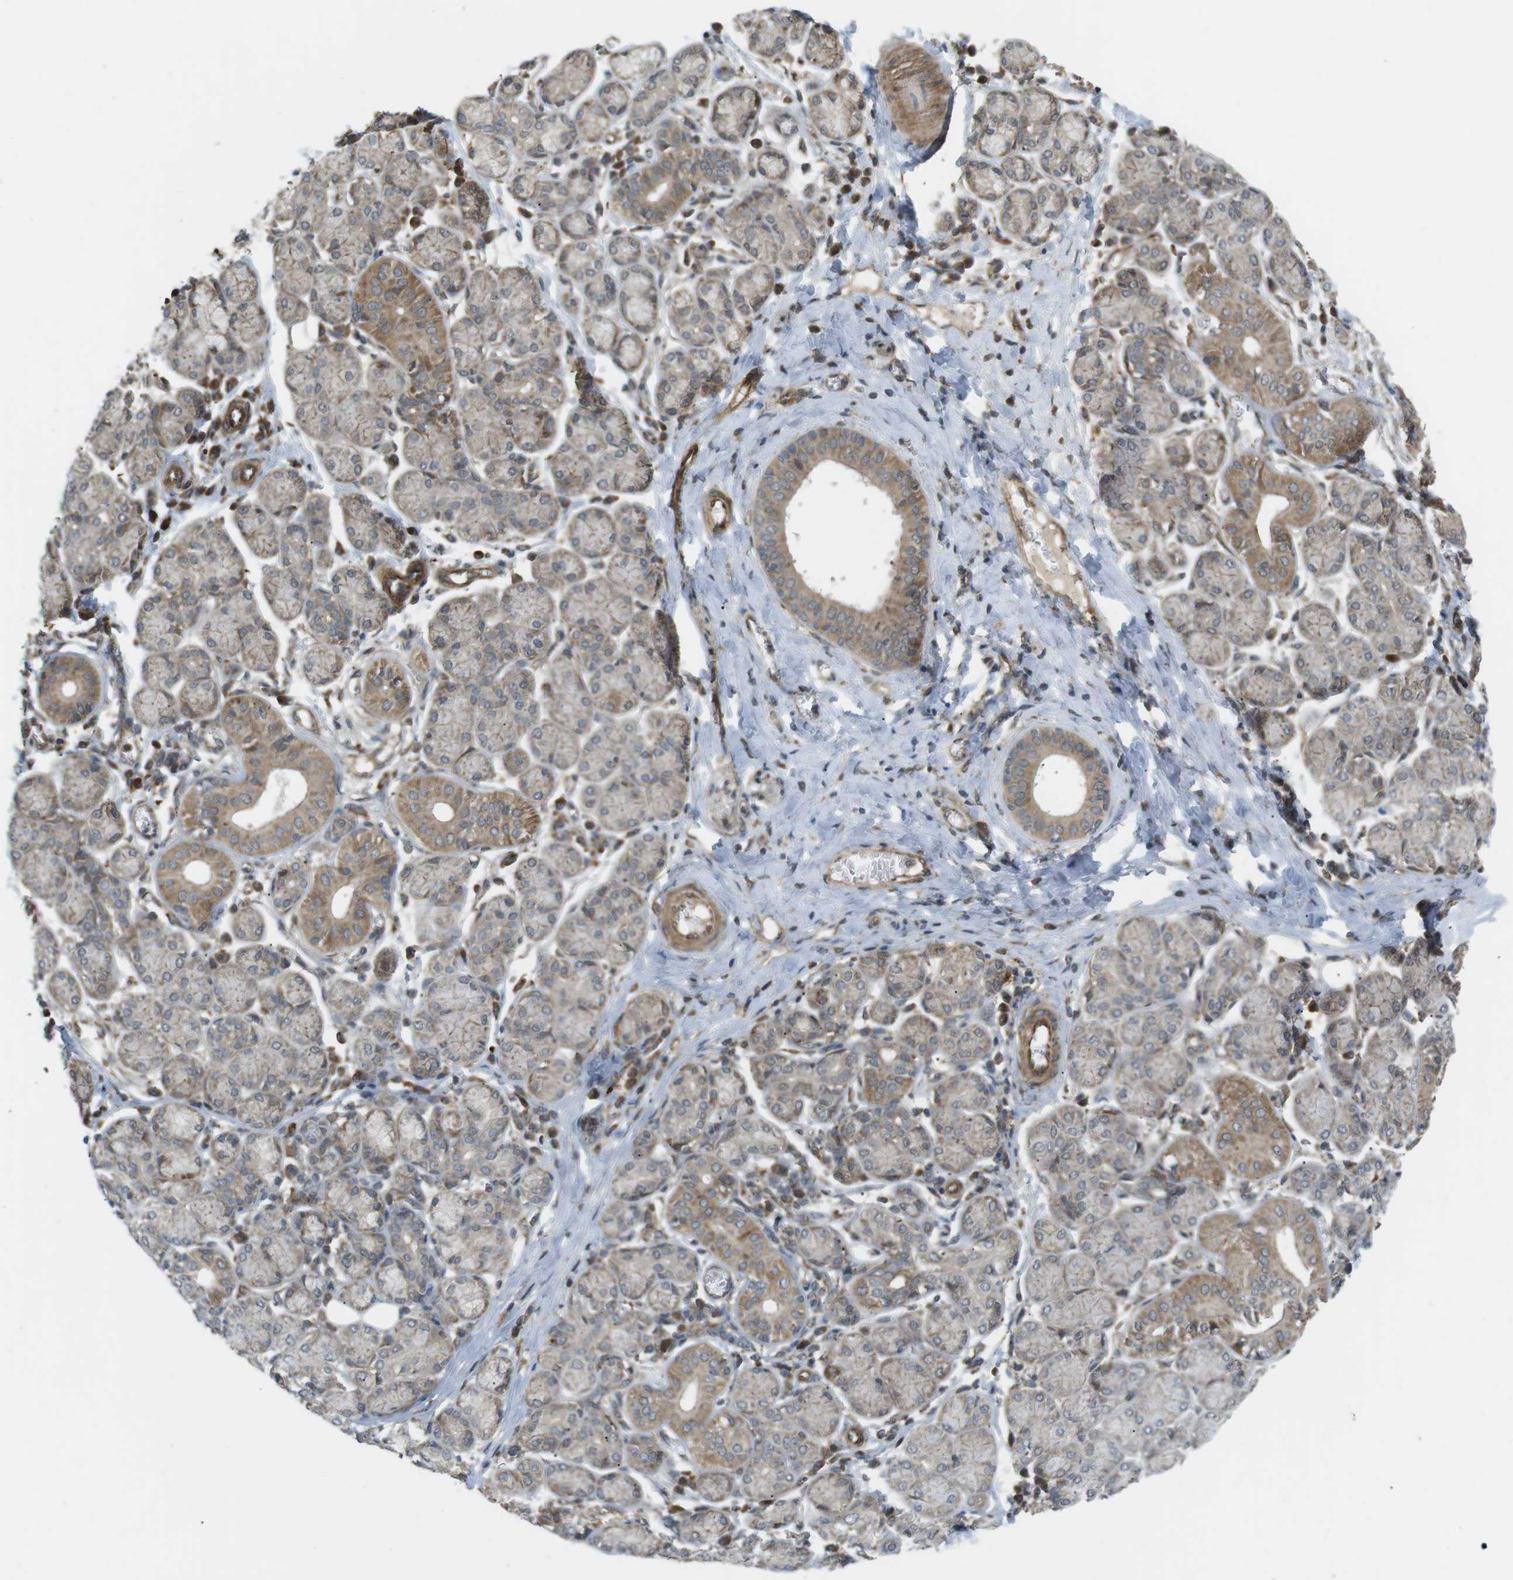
{"staining": {"intensity": "strong", "quantity": ">75%", "location": "cytoplasmic/membranous,nuclear"}, "tissue": "salivary gland", "cell_type": "Glandular cells", "image_type": "normal", "snomed": [{"axis": "morphology", "description": "Normal tissue, NOS"}, {"axis": "morphology", "description": "Inflammation, NOS"}, {"axis": "topography", "description": "Lymph node"}, {"axis": "topography", "description": "Salivary gland"}], "caption": "Immunohistochemistry (IHC) (DAB (3,3'-diaminobenzidine)) staining of benign salivary gland displays strong cytoplasmic/membranous,nuclear protein staining in approximately >75% of glandular cells. The staining was performed using DAB to visualize the protein expression in brown, while the nuclei were stained in blue with hematoxylin (Magnification: 20x).", "gene": "KANK2", "patient": {"sex": "male", "age": 3}}